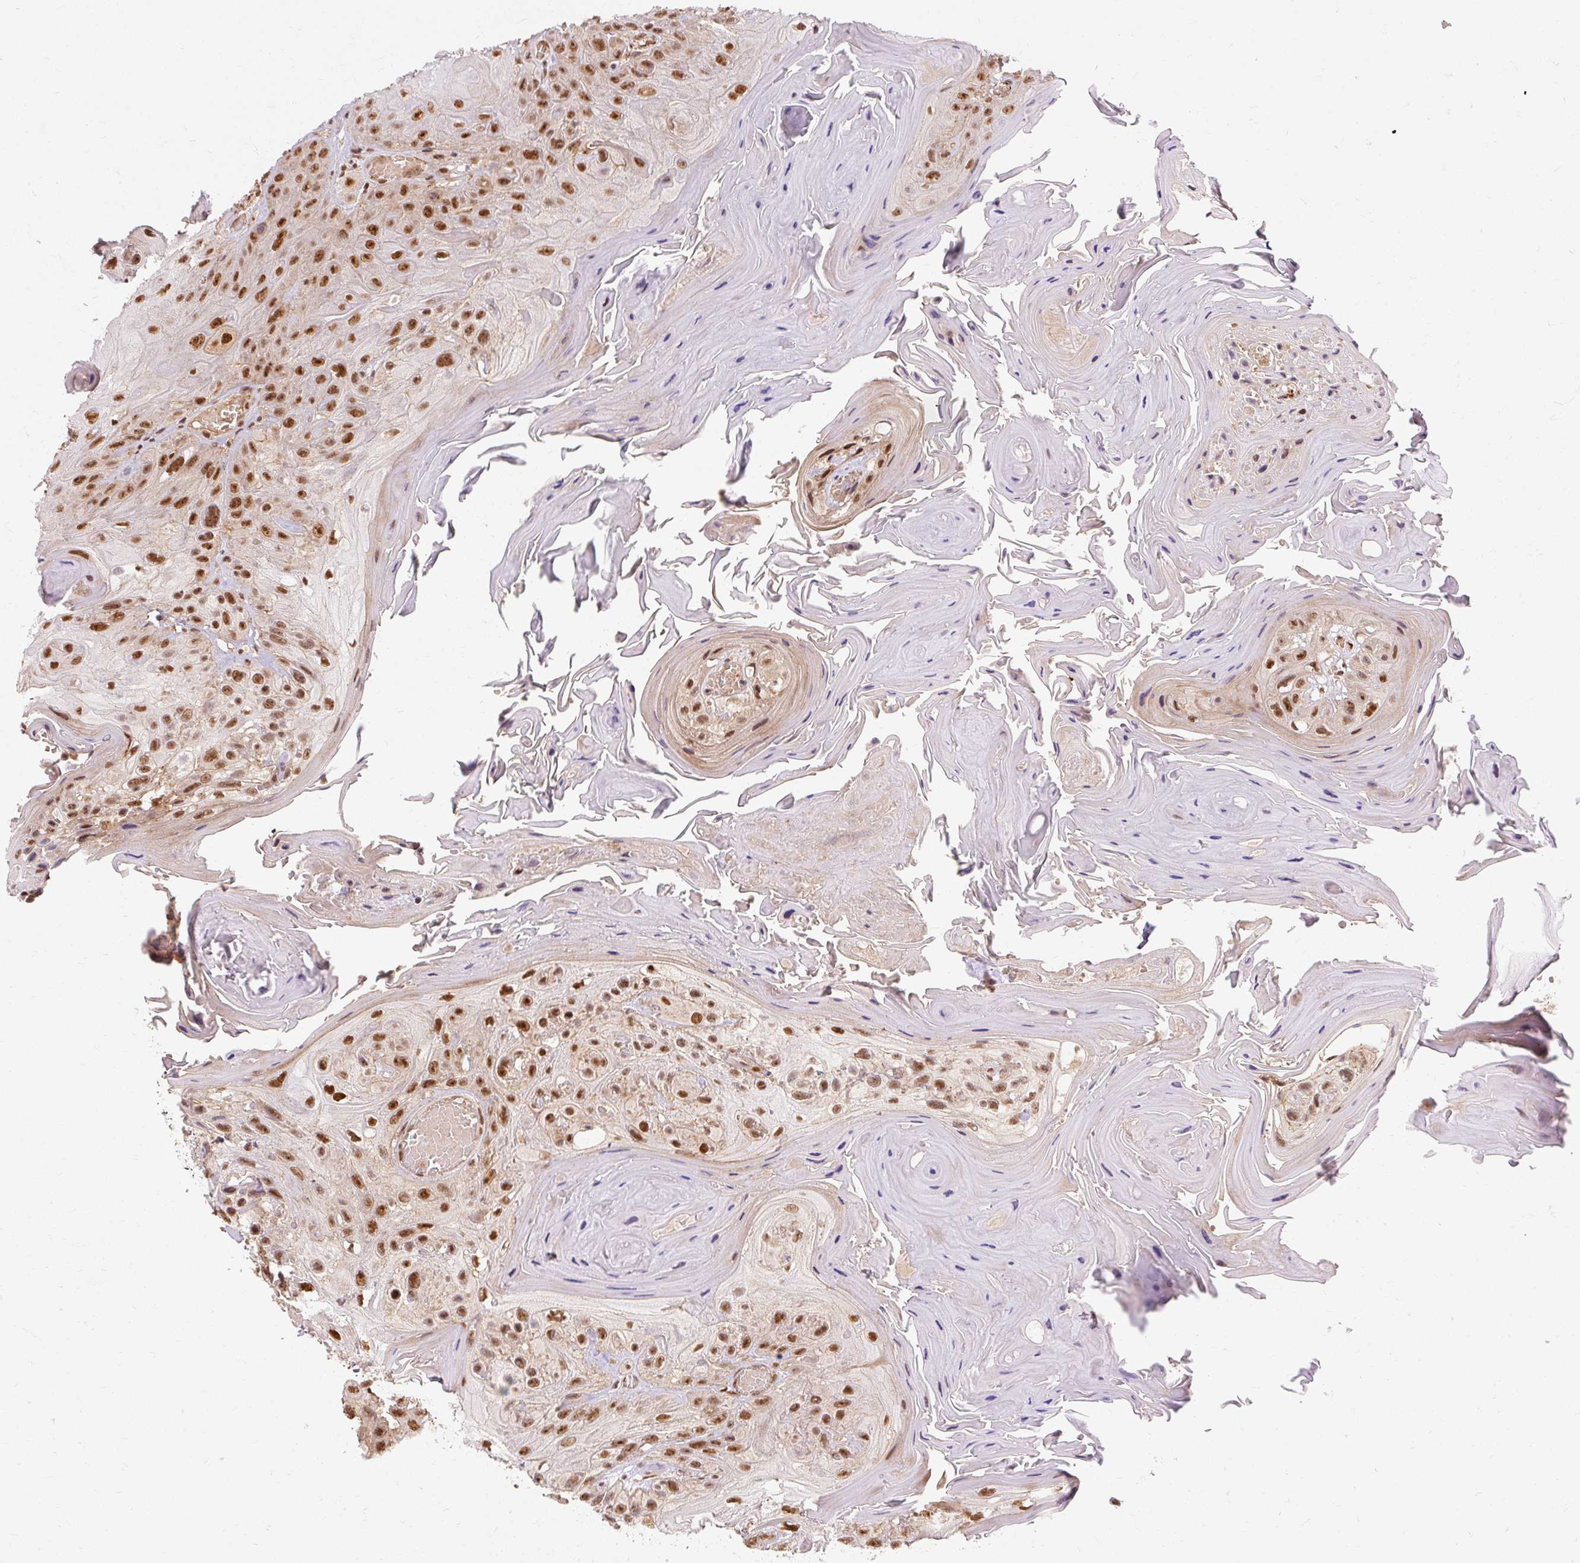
{"staining": {"intensity": "strong", "quantity": ">75%", "location": "nuclear"}, "tissue": "head and neck cancer", "cell_type": "Tumor cells", "image_type": "cancer", "snomed": [{"axis": "morphology", "description": "Squamous cell carcinoma, NOS"}, {"axis": "topography", "description": "Head-Neck"}], "caption": "Immunohistochemical staining of head and neck squamous cell carcinoma reveals high levels of strong nuclear positivity in approximately >75% of tumor cells. (DAB (3,3'-diaminobenzidine) IHC with brightfield microscopy, high magnification).", "gene": "CSTF1", "patient": {"sex": "female", "age": 59}}